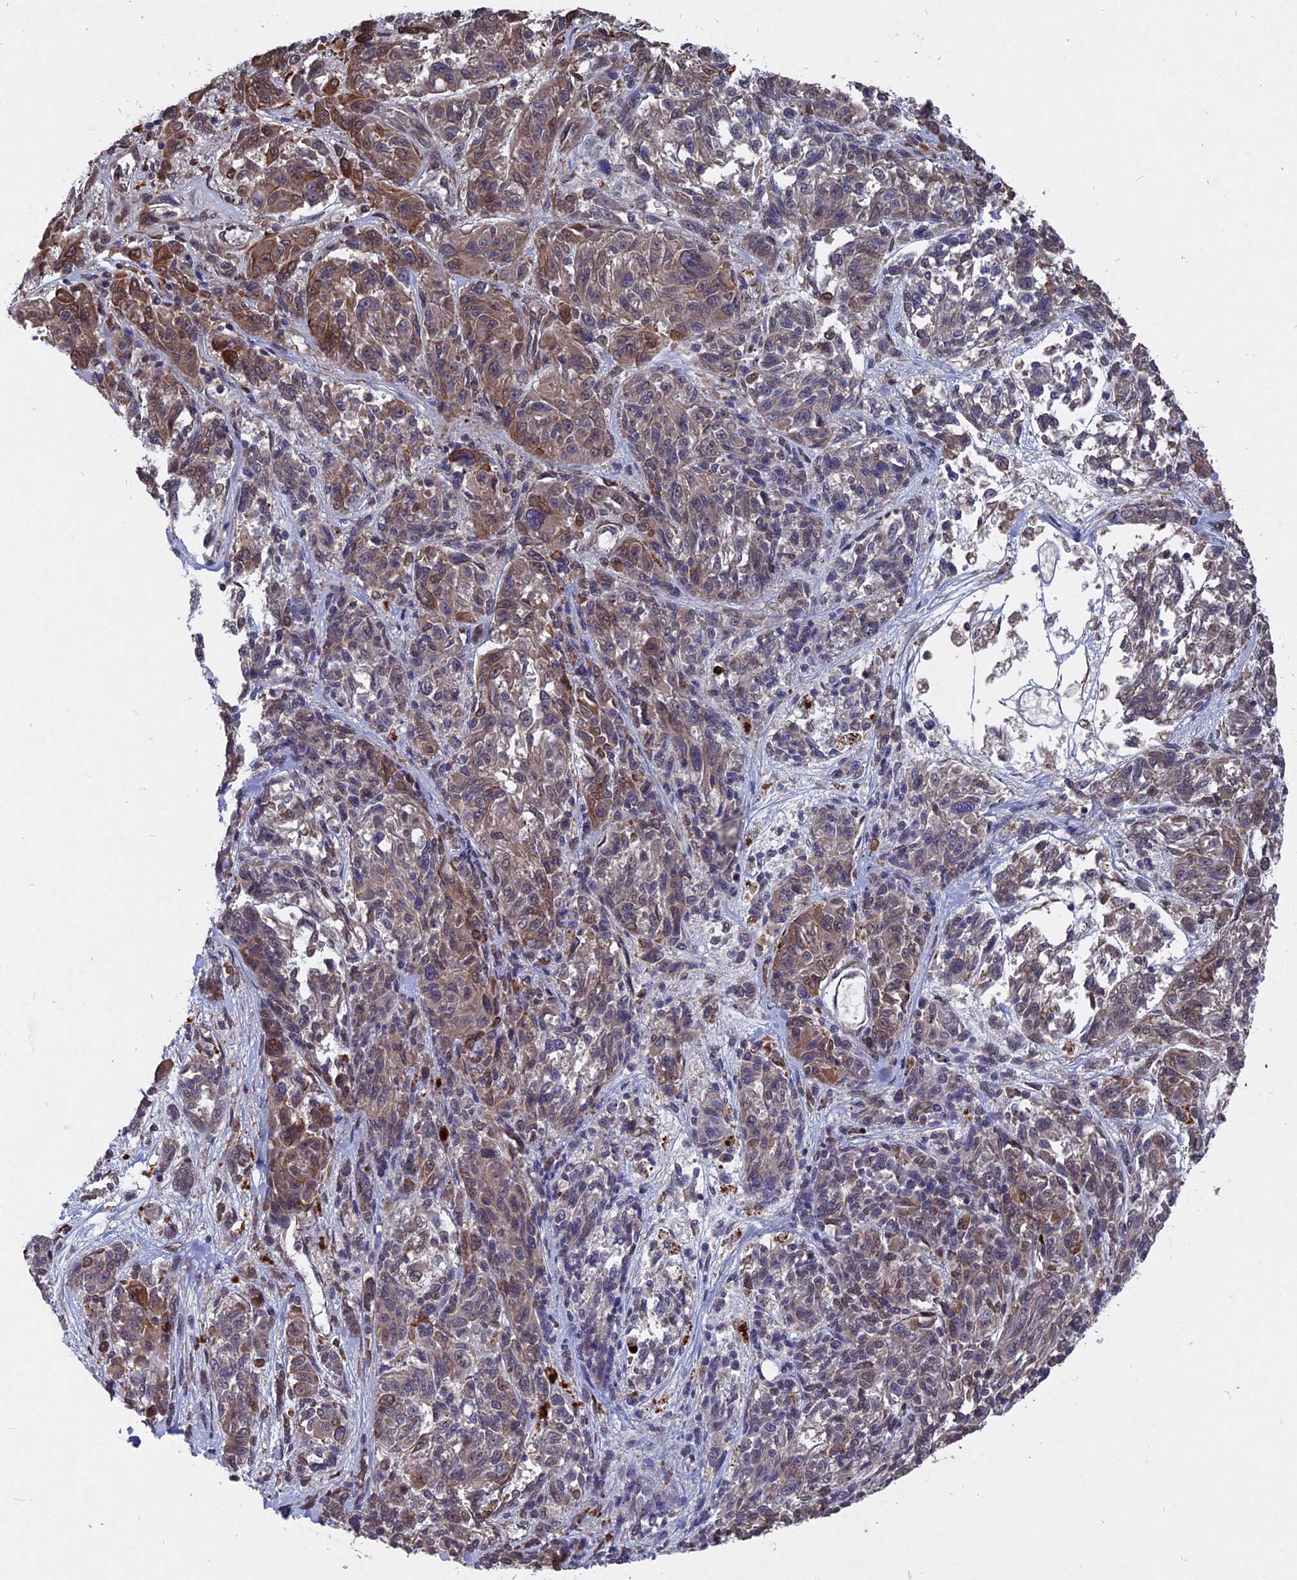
{"staining": {"intensity": "moderate", "quantity": "25%-75%", "location": "cytoplasmic/membranous"}, "tissue": "melanoma", "cell_type": "Tumor cells", "image_type": "cancer", "snomed": [{"axis": "morphology", "description": "Malignant melanoma, NOS"}, {"axis": "topography", "description": "Skin"}], "caption": "Protein expression analysis of human malignant melanoma reveals moderate cytoplasmic/membranous positivity in about 25%-75% of tumor cells.", "gene": "NOSIP", "patient": {"sex": "male", "age": 53}}